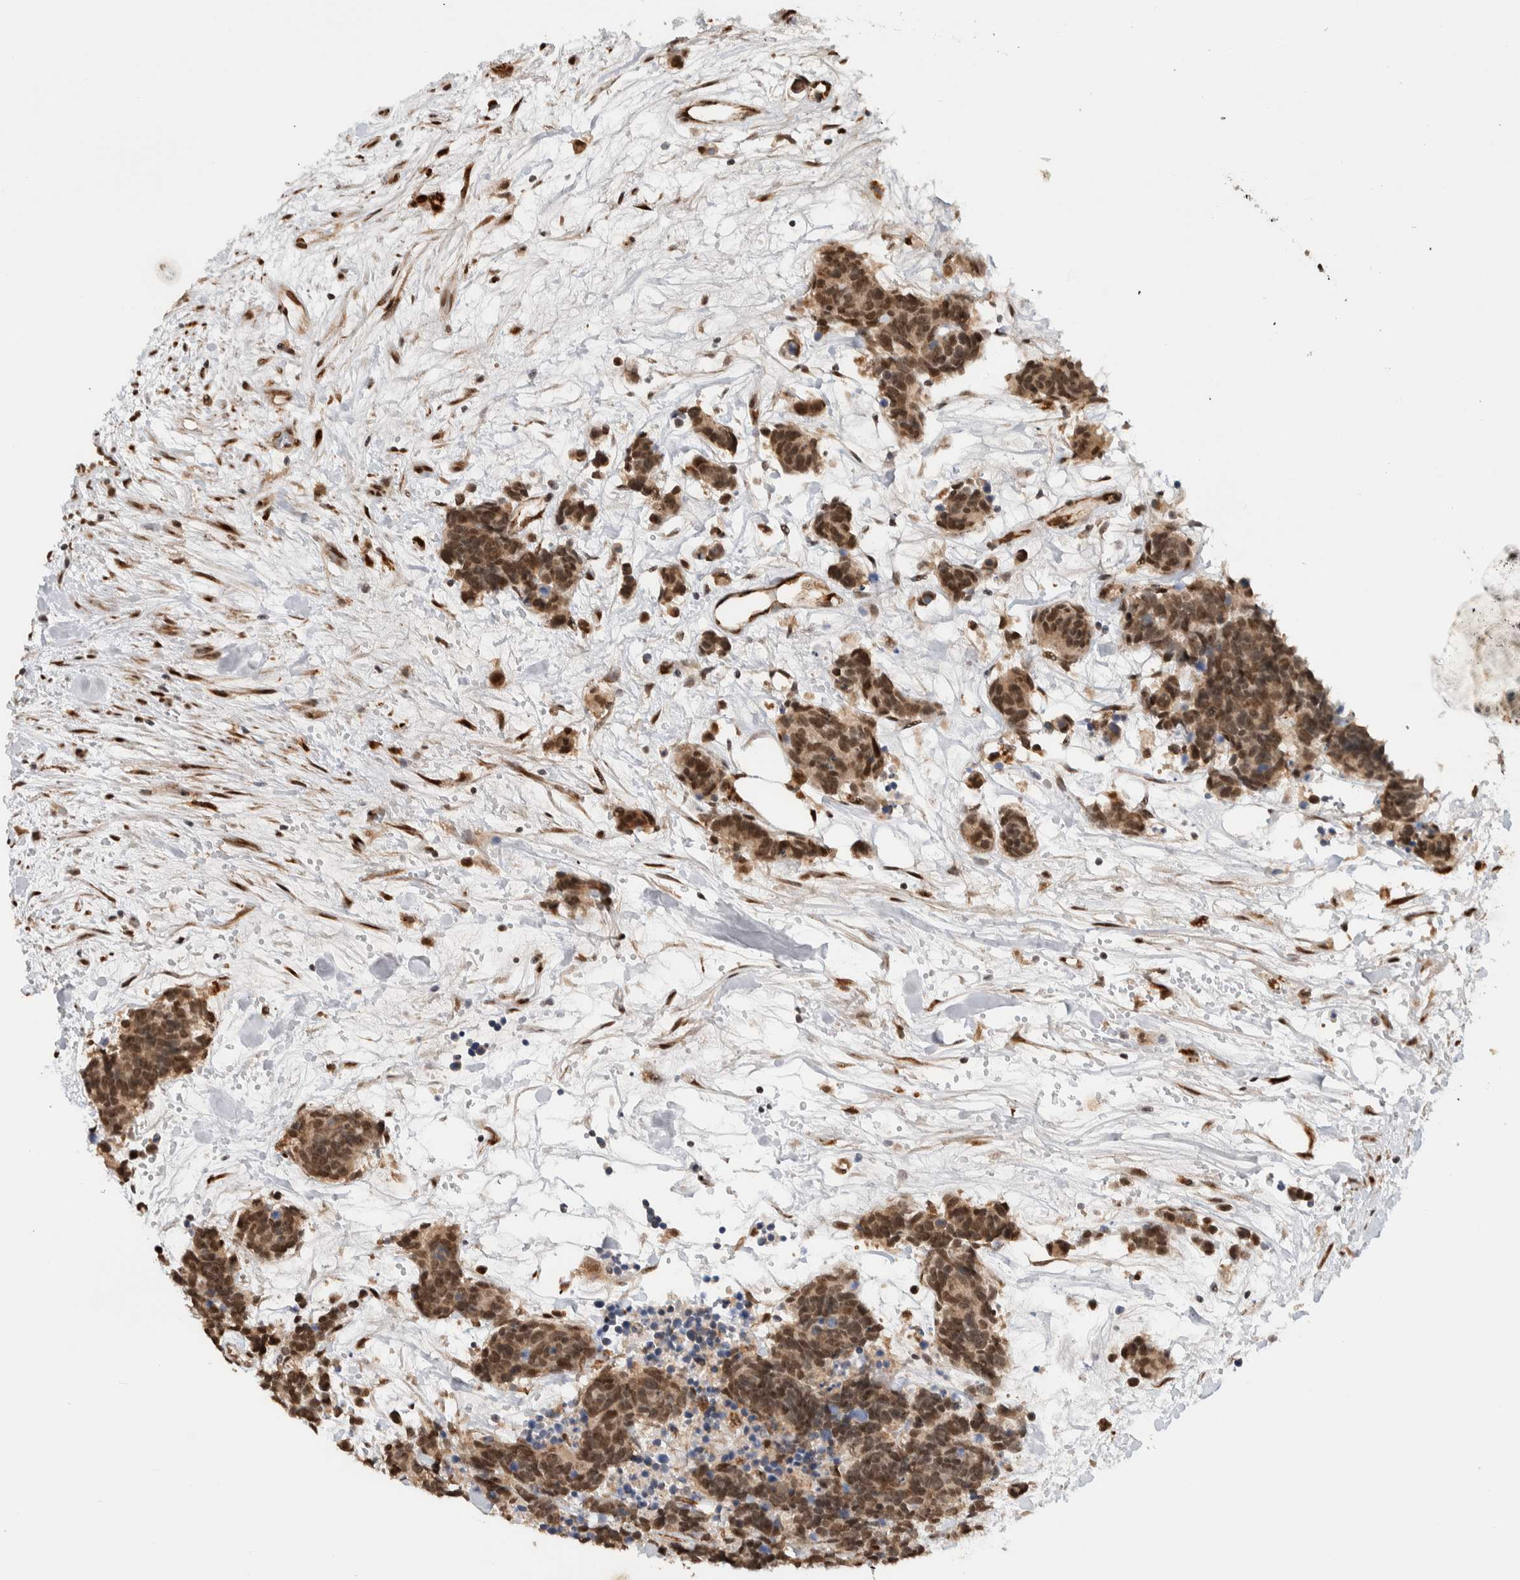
{"staining": {"intensity": "moderate", "quantity": ">75%", "location": "cytoplasmic/membranous,nuclear"}, "tissue": "carcinoid", "cell_type": "Tumor cells", "image_type": "cancer", "snomed": [{"axis": "morphology", "description": "Carcinoma, NOS"}, {"axis": "morphology", "description": "Carcinoid, malignant, NOS"}, {"axis": "topography", "description": "Urinary bladder"}], "caption": "The immunohistochemical stain highlights moderate cytoplasmic/membranous and nuclear staining in tumor cells of malignant carcinoid tissue. (DAB (3,3'-diaminobenzidine) IHC, brown staining for protein, blue staining for nuclei).", "gene": "TNRC18", "patient": {"sex": "male", "age": 57}}